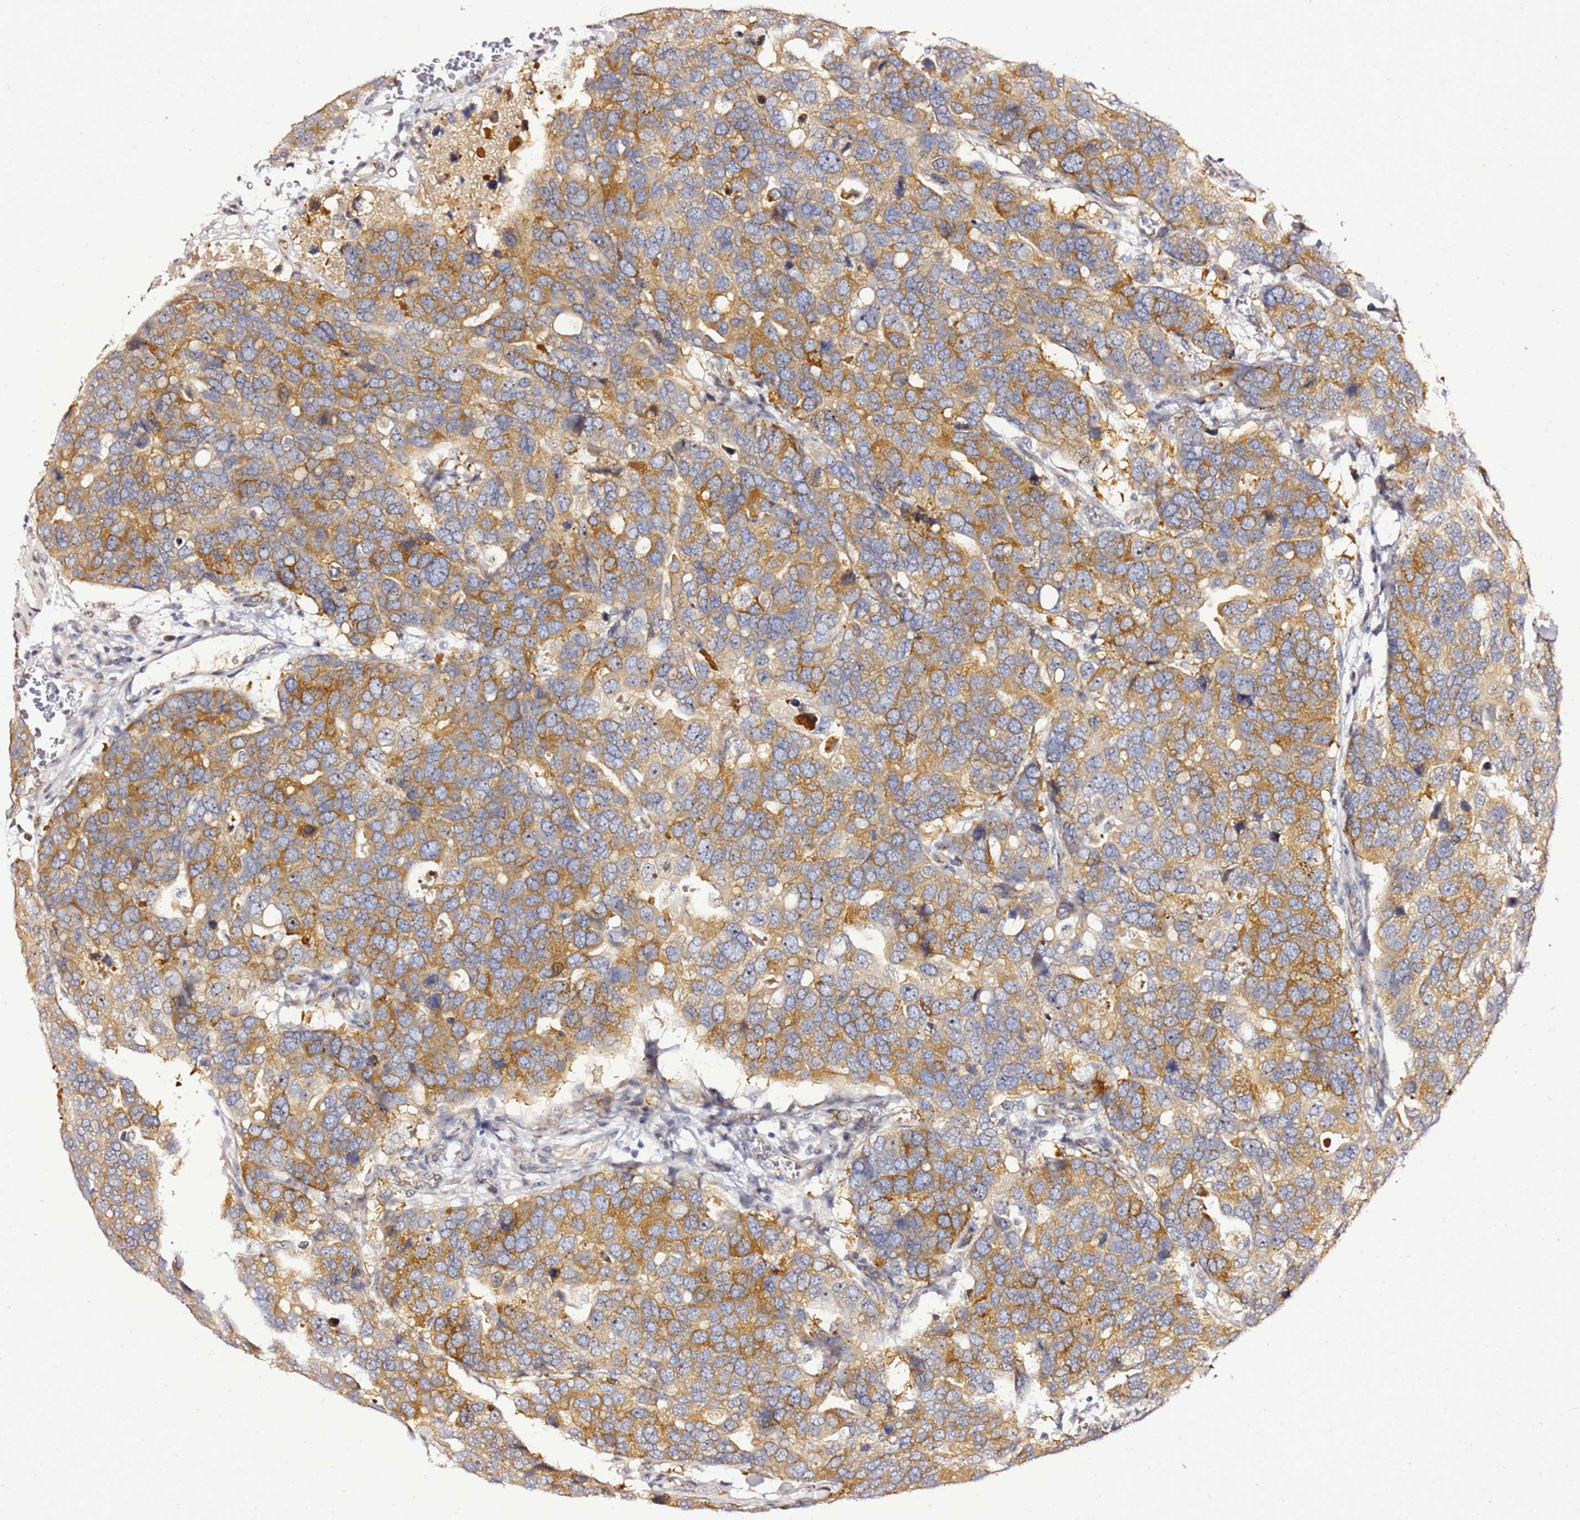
{"staining": {"intensity": "moderate", "quantity": ">75%", "location": "cytoplasmic/membranous"}, "tissue": "breast cancer", "cell_type": "Tumor cells", "image_type": "cancer", "snomed": [{"axis": "morphology", "description": "Duct carcinoma"}, {"axis": "topography", "description": "Breast"}], "caption": "Breast cancer (invasive ductal carcinoma) tissue displays moderate cytoplasmic/membranous expression in about >75% of tumor cells", "gene": "NOL8", "patient": {"sex": "female", "age": 83}}